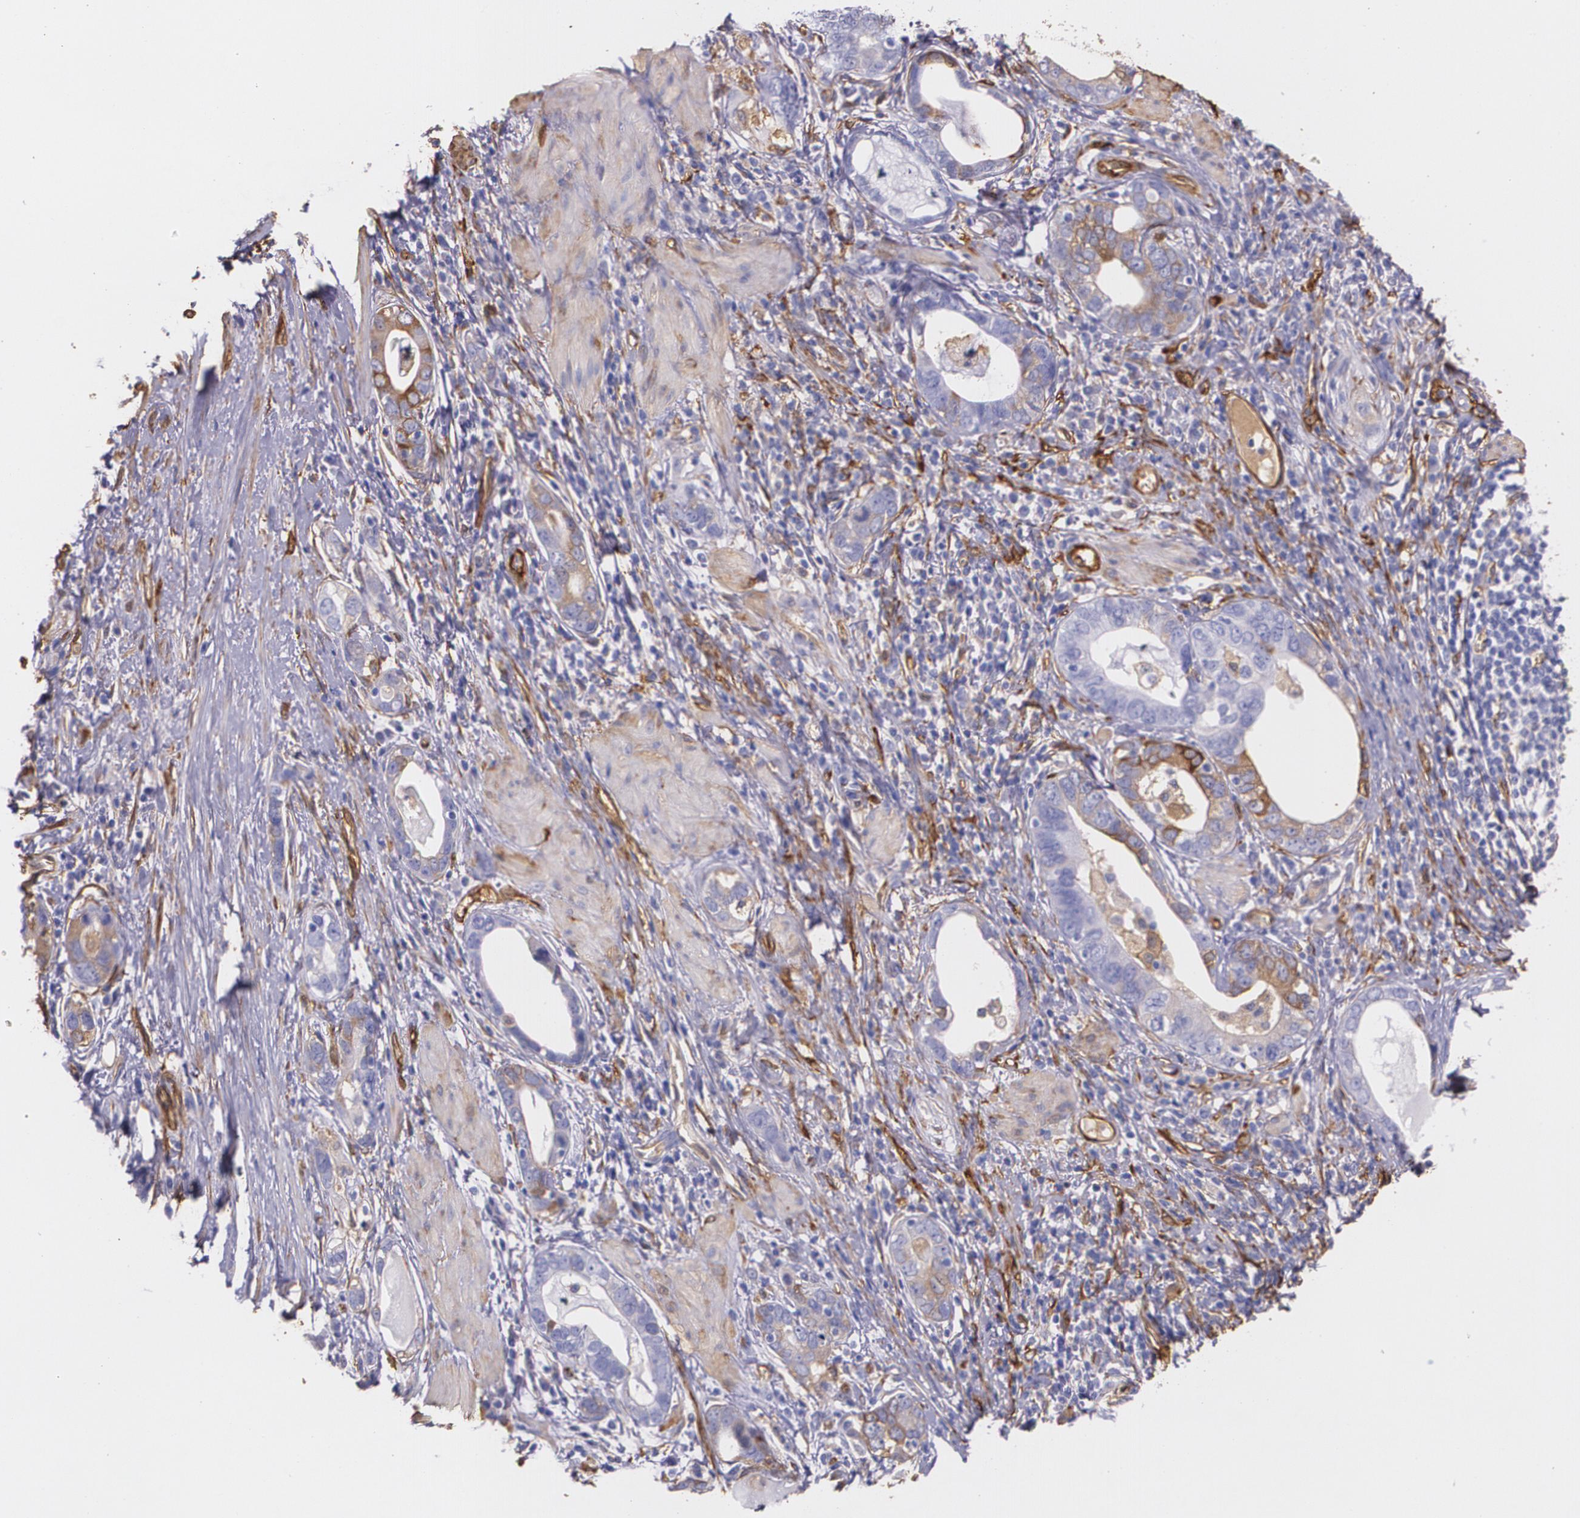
{"staining": {"intensity": "moderate", "quantity": "<25%", "location": "cytoplasmic/membranous"}, "tissue": "stomach cancer", "cell_type": "Tumor cells", "image_type": "cancer", "snomed": [{"axis": "morphology", "description": "Adenocarcinoma, NOS"}, {"axis": "topography", "description": "Stomach, lower"}], "caption": "Human stomach adenocarcinoma stained for a protein (brown) displays moderate cytoplasmic/membranous positive expression in about <25% of tumor cells.", "gene": "MMP2", "patient": {"sex": "female", "age": 93}}